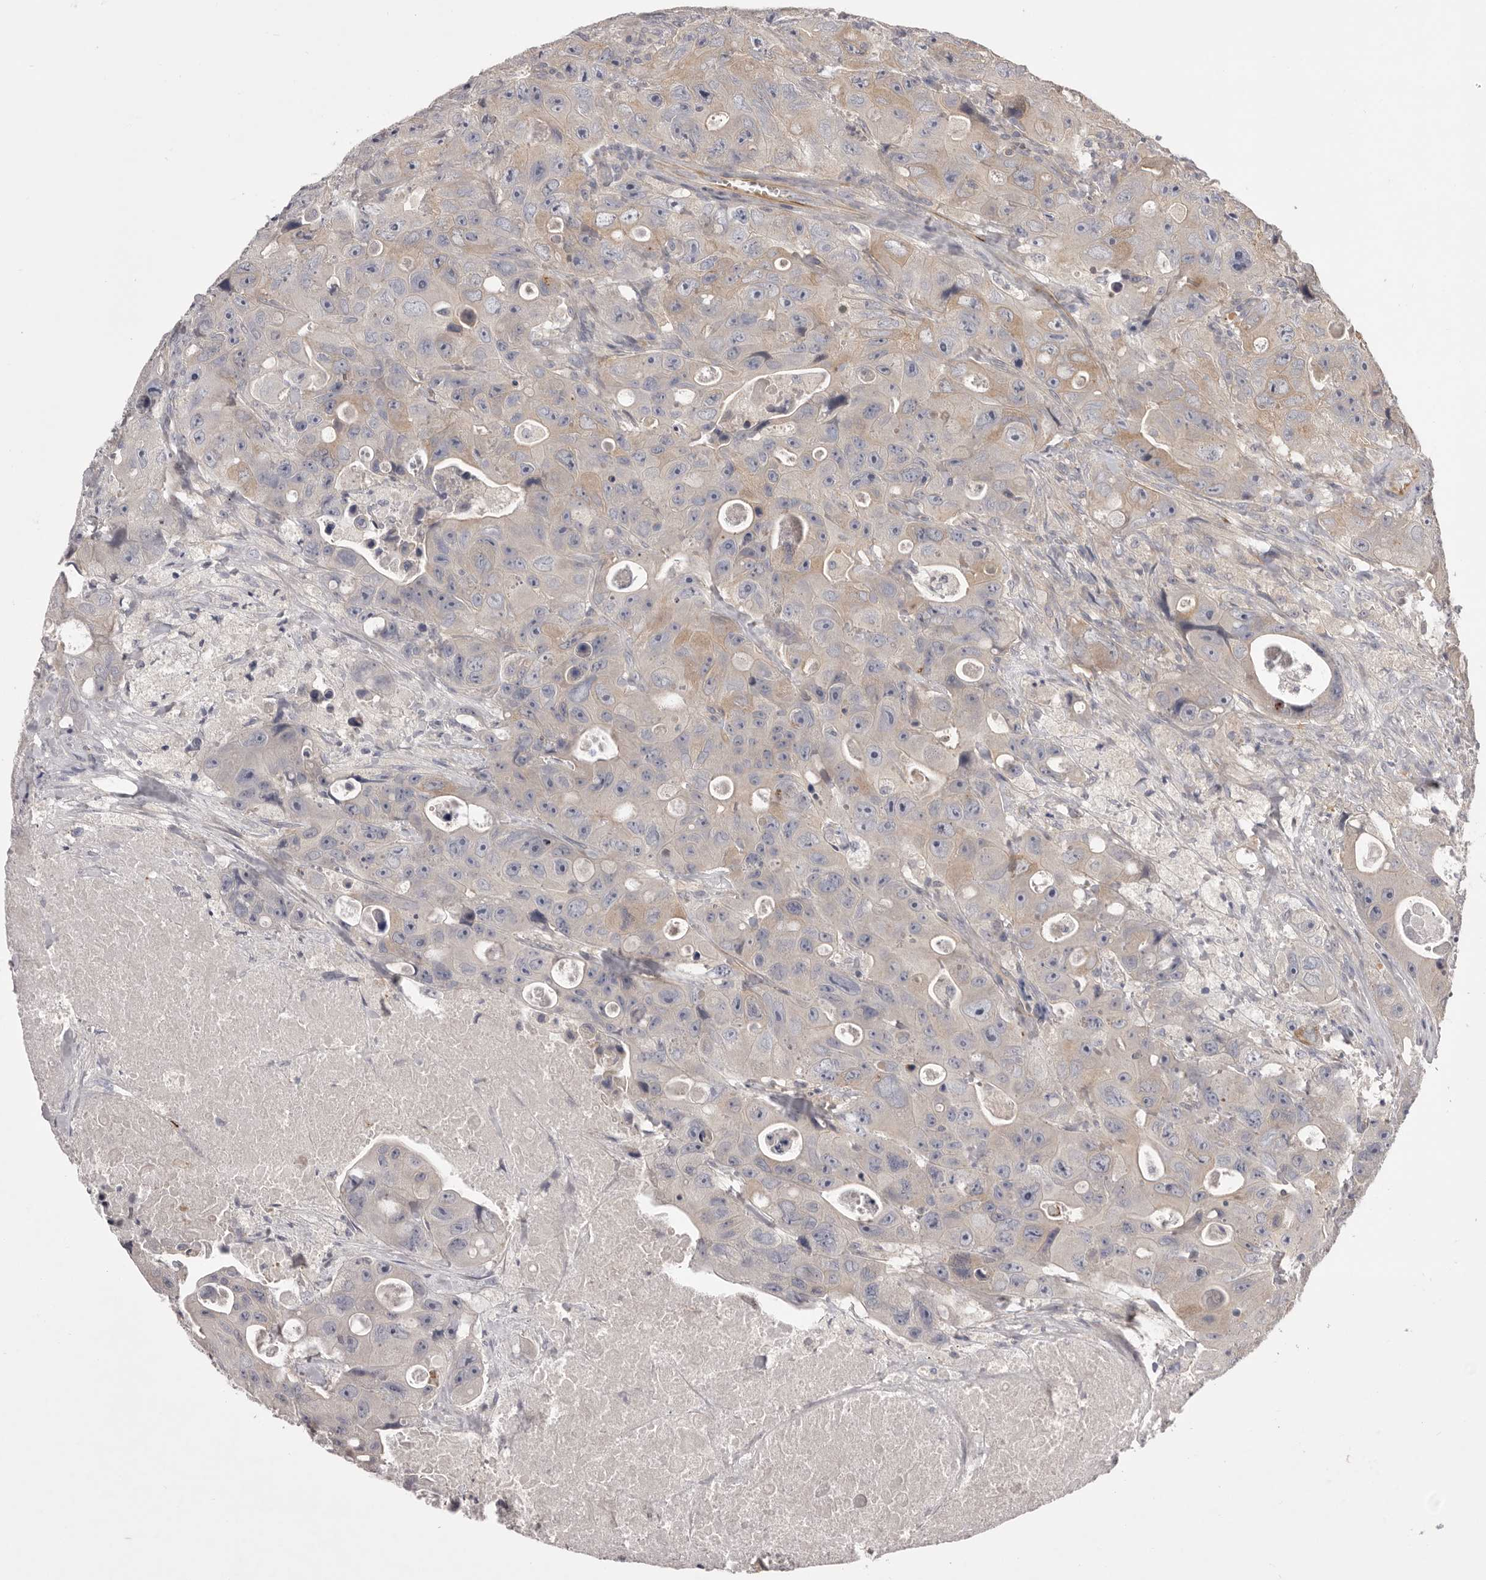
{"staining": {"intensity": "weak", "quantity": "<25%", "location": "cytoplasmic/membranous"}, "tissue": "colorectal cancer", "cell_type": "Tumor cells", "image_type": "cancer", "snomed": [{"axis": "morphology", "description": "Adenocarcinoma, NOS"}, {"axis": "topography", "description": "Colon"}], "caption": "A high-resolution micrograph shows immunohistochemistry (IHC) staining of colorectal adenocarcinoma, which shows no significant staining in tumor cells. (Brightfield microscopy of DAB IHC at high magnification).", "gene": "PNRC1", "patient": {"sex": "female", "age": 46}}